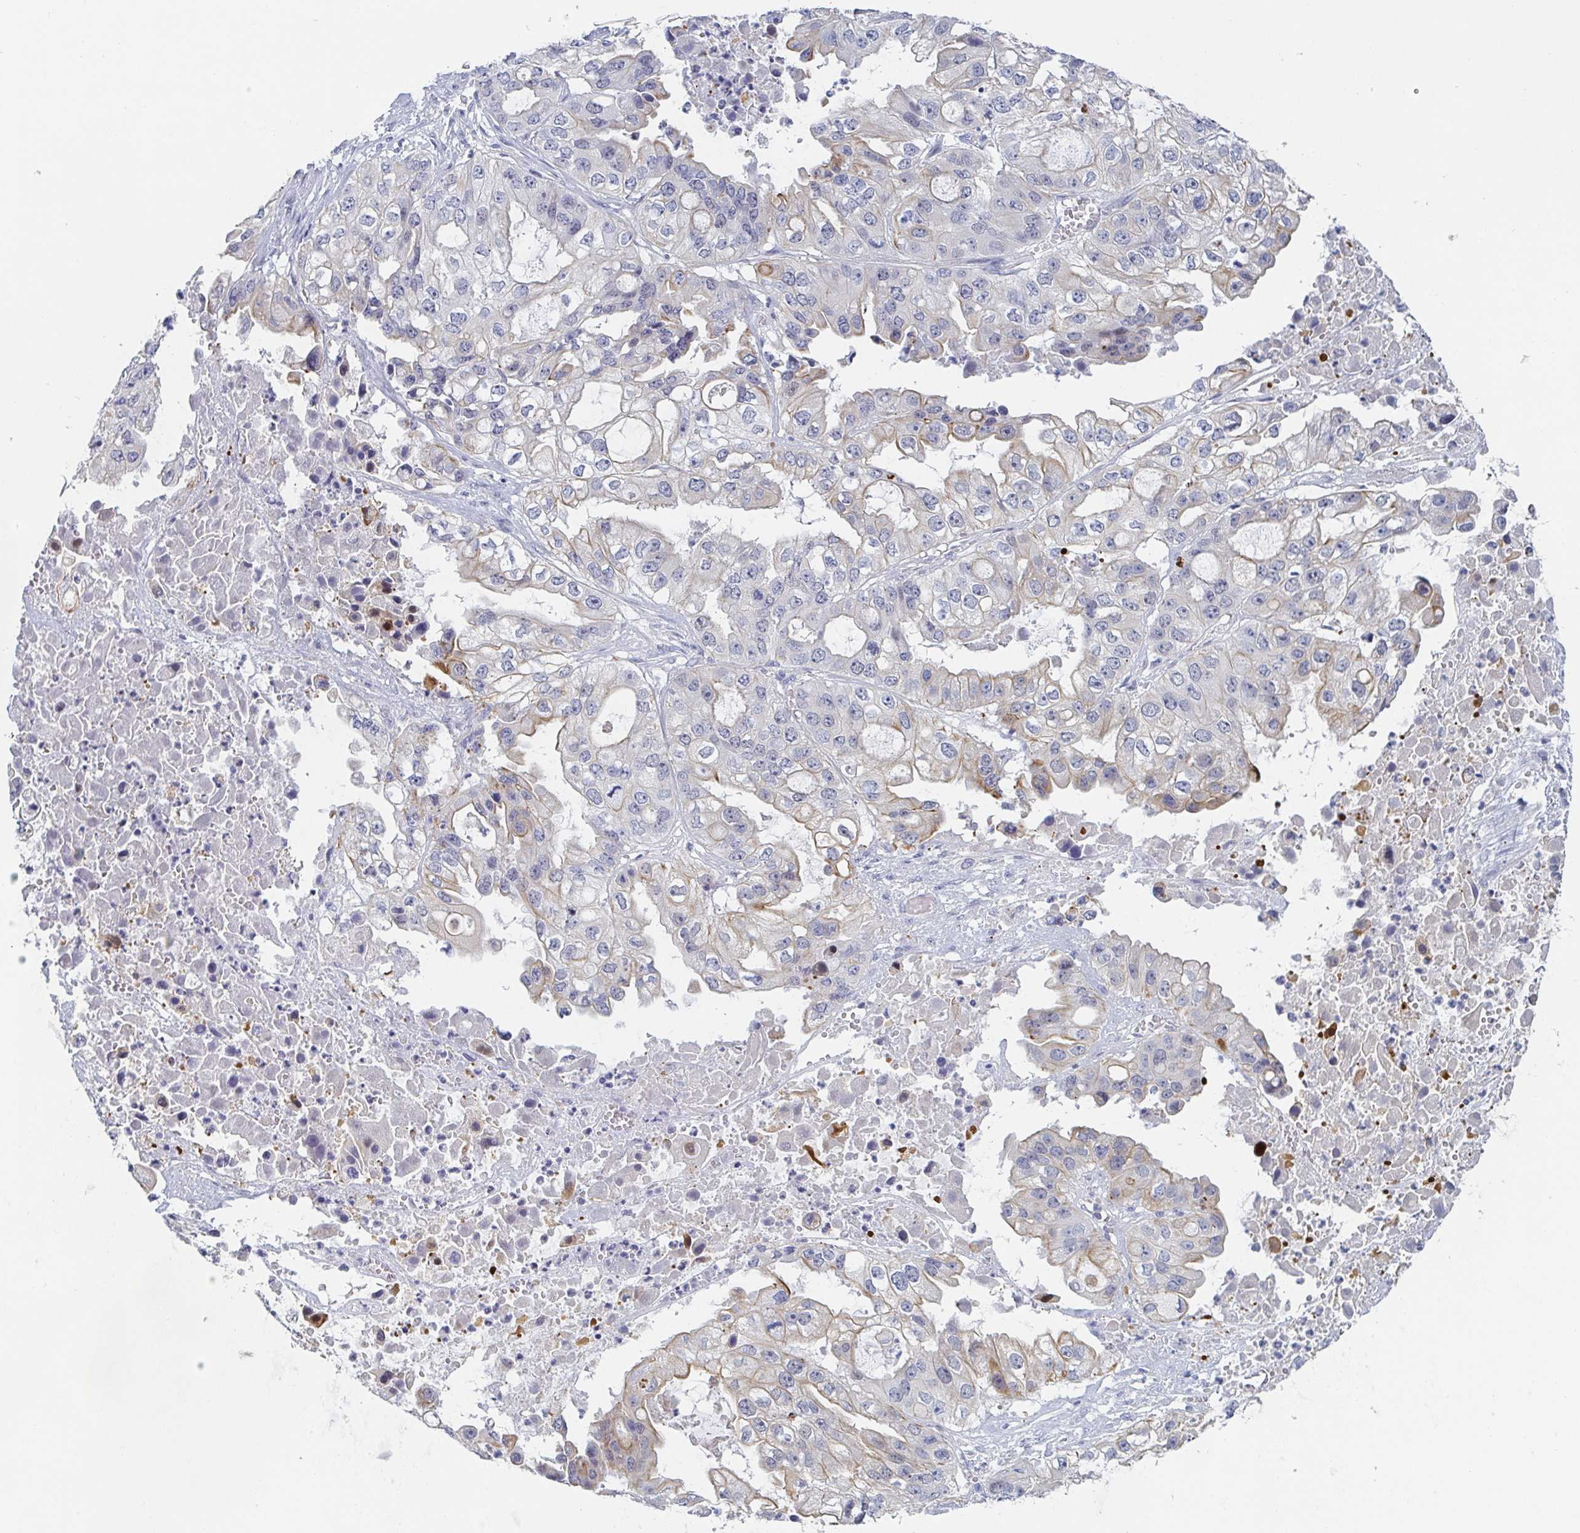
{"staining": {"intensity": "weak", "quantity": "<25%", "location": "cytoplasmic/membranous"}, "tissue": "ovarian cancer", "cell_type": "Tumor cells", "image_type": "cancer", "snomed": [{"axis": "morphology", "description": "Cystadenocarcinoma, serous, NOS"}, {"axis": "topography", "description": "Ovary"}], "caption": "Micrograph shows no significant protein staining in tumor cells of serous cystadenocarcinoma (ovarian).", "gene": "RHOV", "patient": {"sex": "female", "age": 56}}